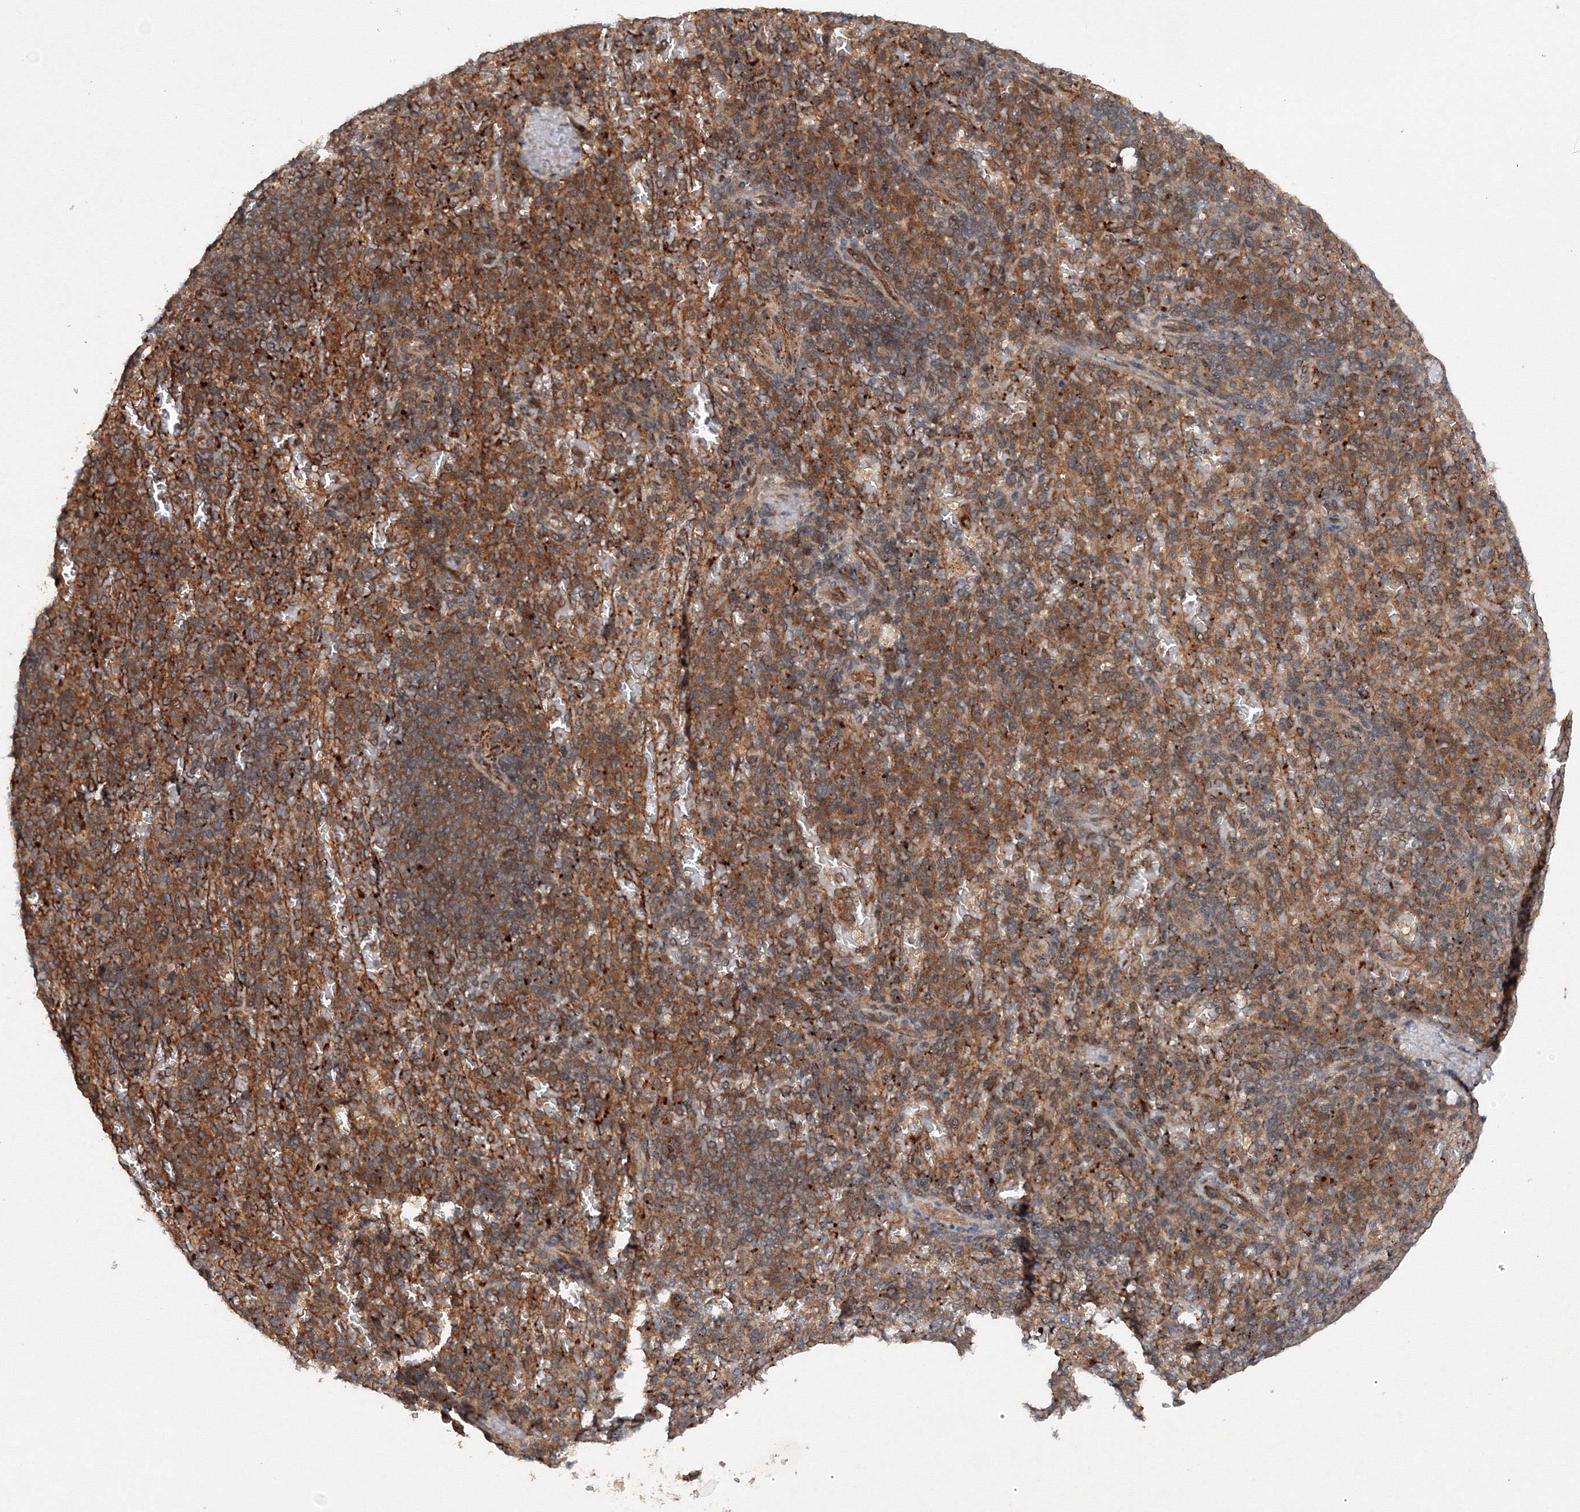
{"staining": {"intensity": "moderate", "quantity": "25%-75%", "location": "cytoplasmic/membranous"}, "tissue": "spleen", "cell_type": "Cells in red pulp", "image_type": "normal", "snomed": [{"axis": "morphology", "description": "Normal tissue, NOS"}, {"axis": "topography", "description": "Spleen"}], "caption": "Immunohistochemistry of benign spleen exhibits medium levels of moderate cytoplasmic/membranous positivity in about 25%-75% of cells in red pulp.", "gene": "DCTD", "patient": {"sex": "female", "age": 74}}